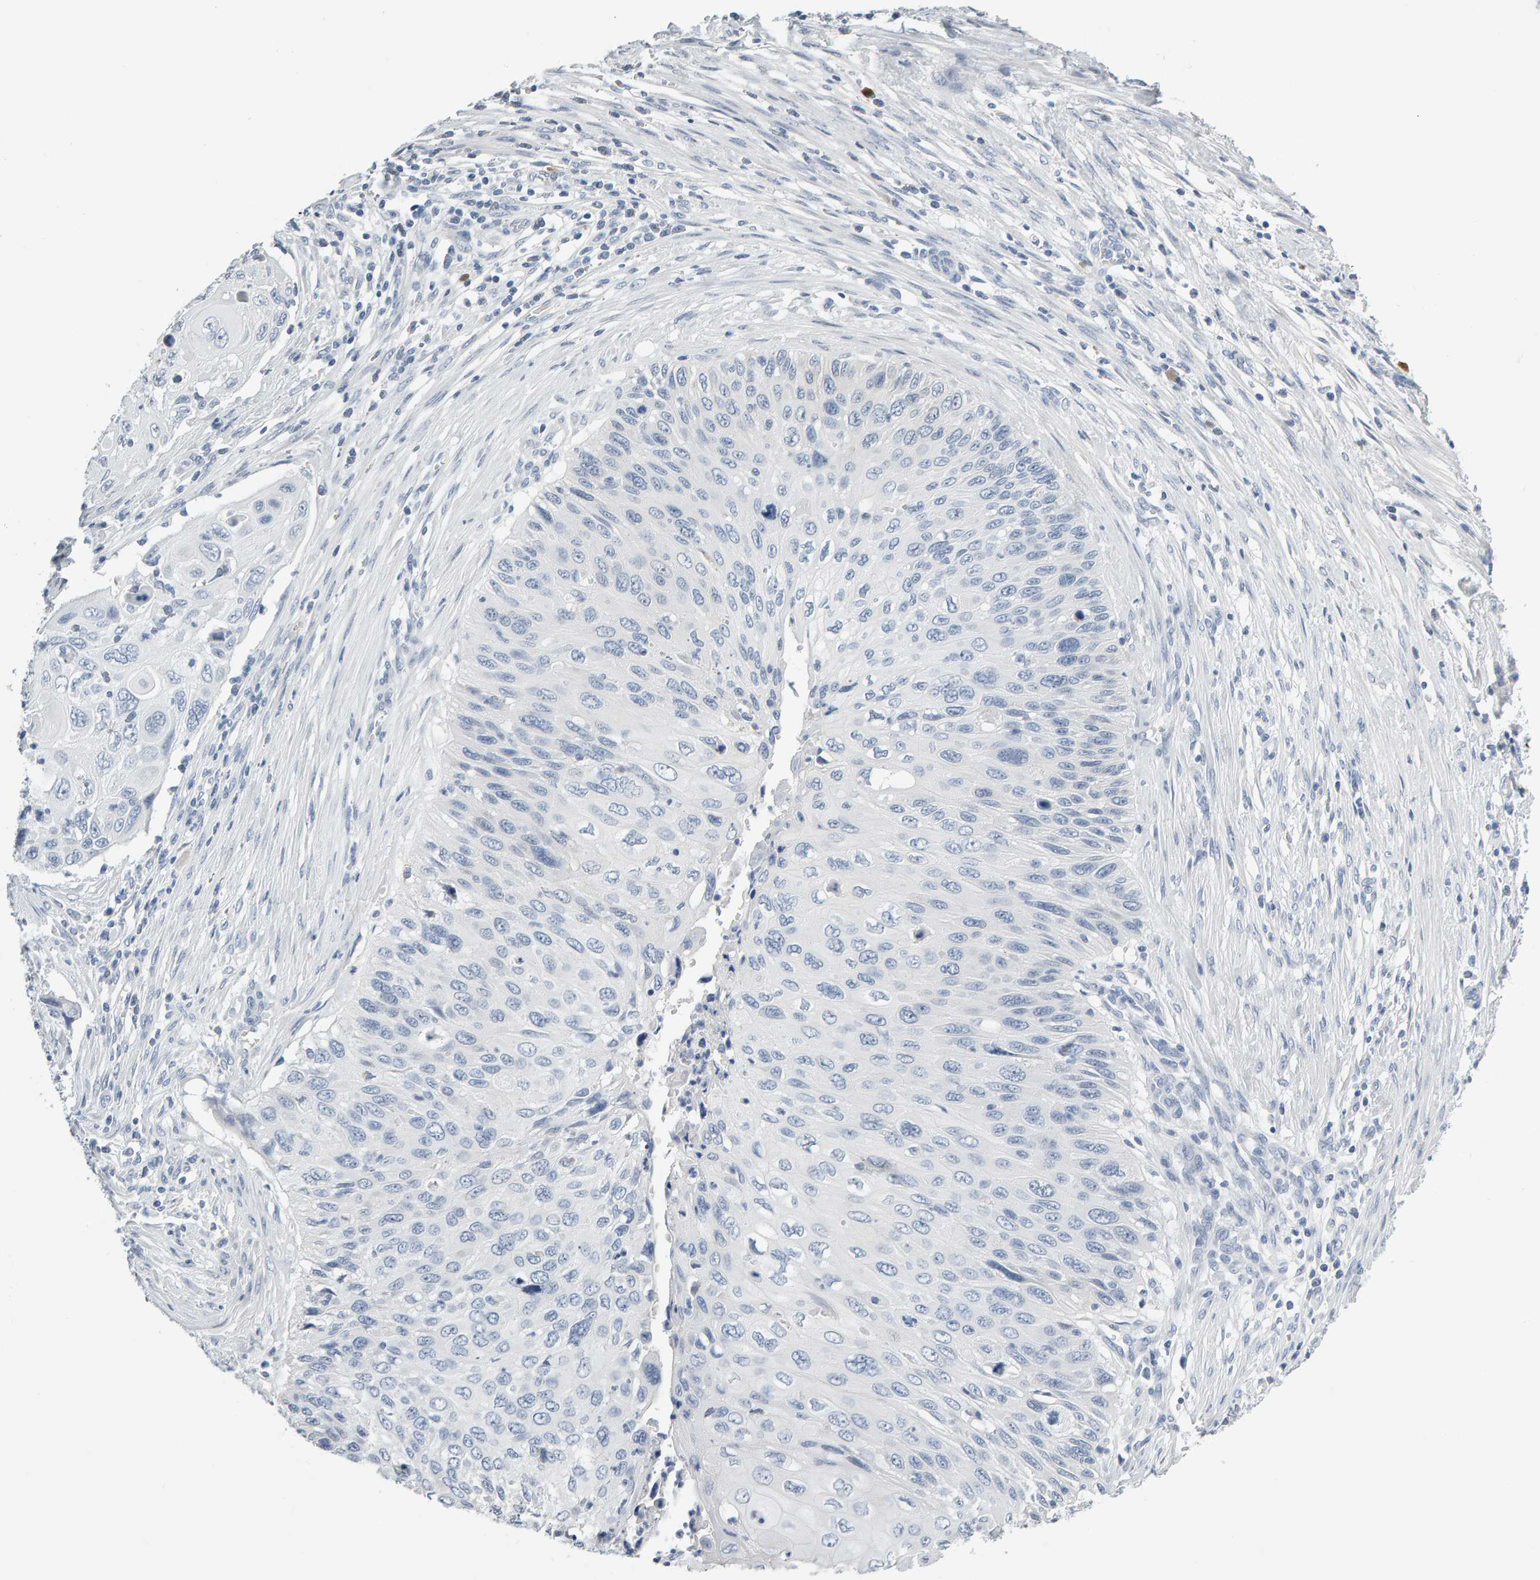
{"staining": {"intensity": "negative", "quantity": "none", "location": "none"}, "tissue": "cervical cancer", "cell_type": "Tumor cells", "image_type": "cancer", "snomed": [{"axis": "morphology", "description": "Squamous cell carcinoma, NOS"}, {"axis": "topography", "description": "Cervix"}], "caption": "Tumor cells are negative for brown protein staining in squamous cell carcinoma (cervical).", "gene": "CTH", "patient": {"sex": "female", "age": 70}}